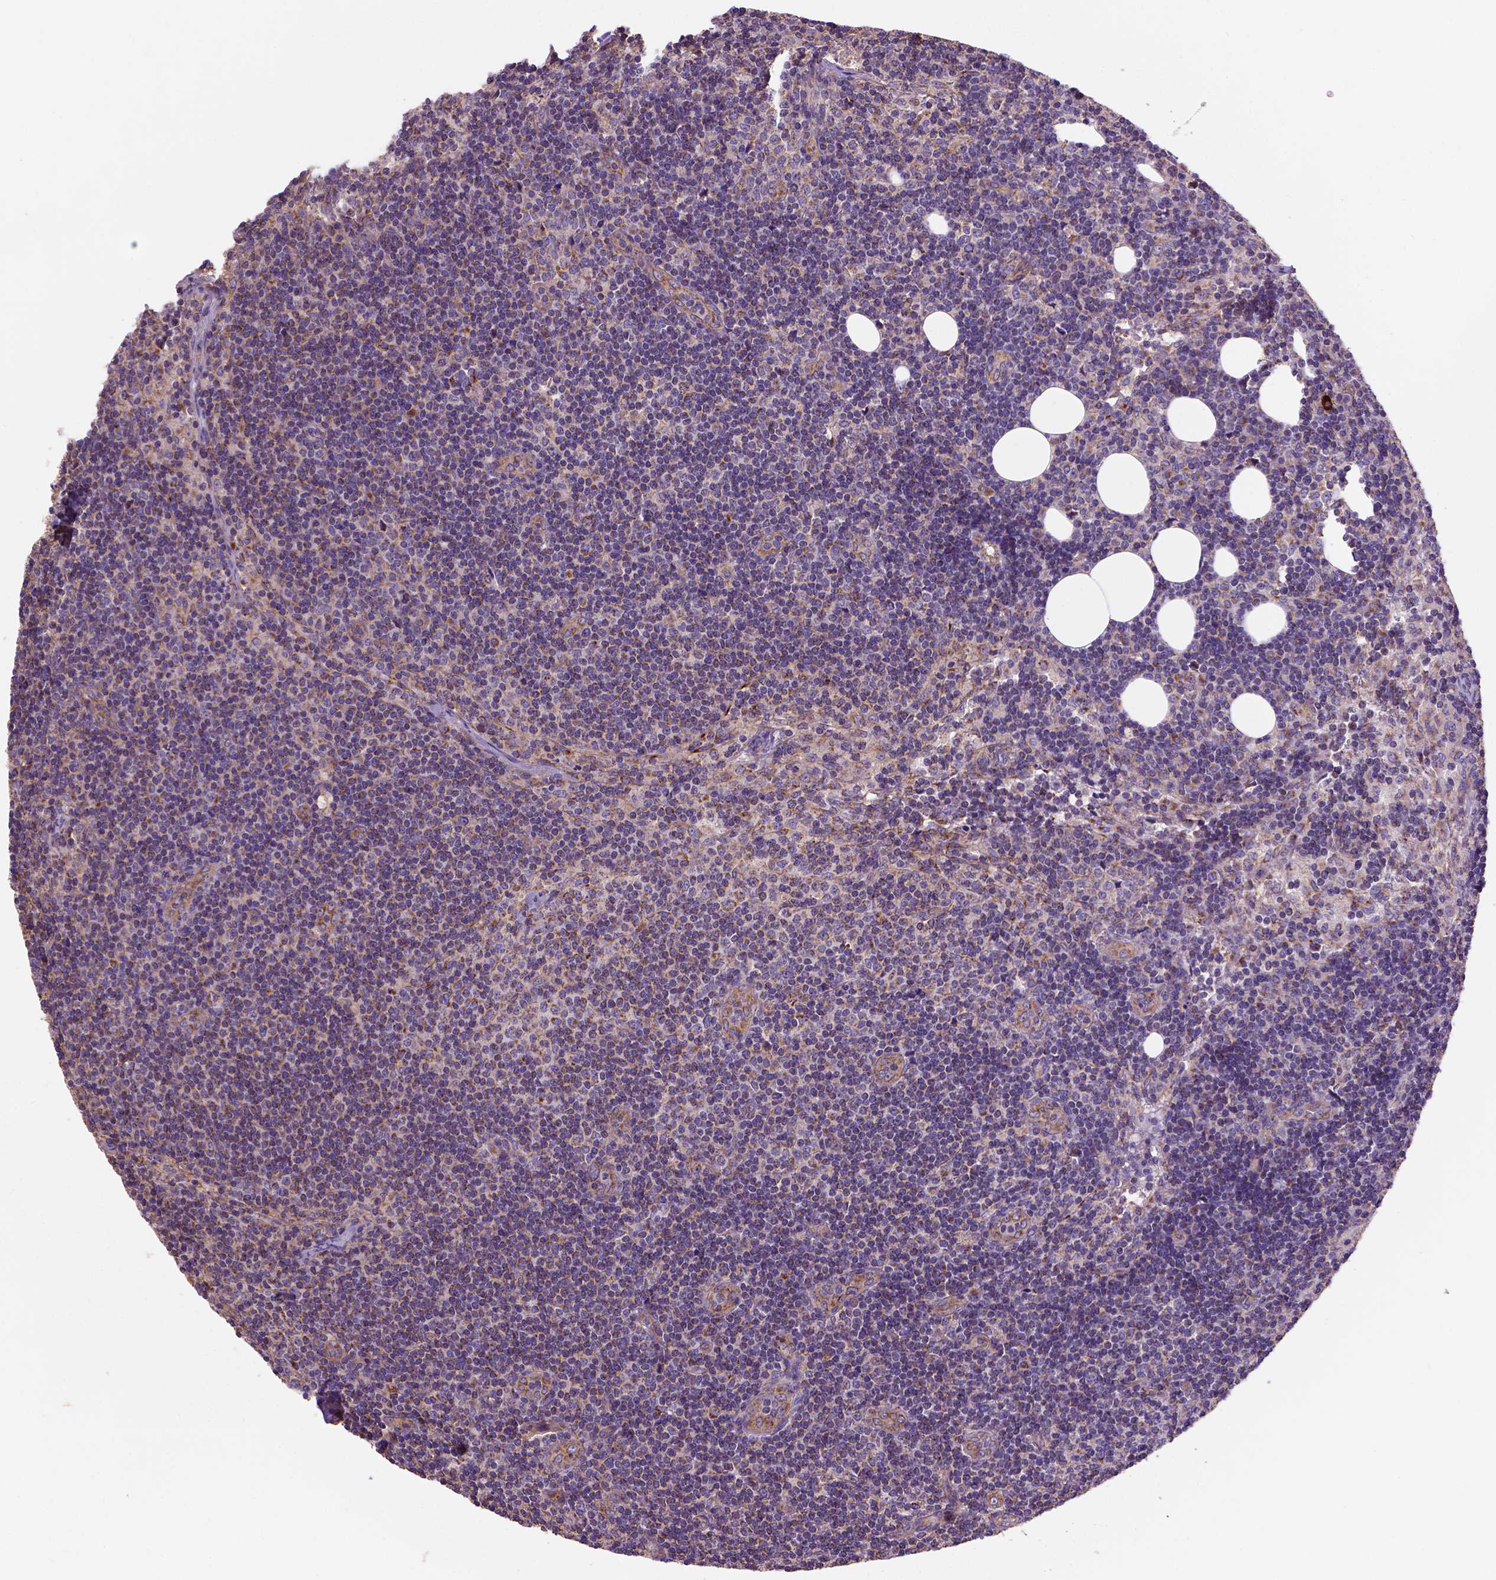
{"staining": {"intensity": "moderate", "quantity": "<25%", "location": "cytoplasmic/membranous"}, "tissue": "lymph node", "cell_type": "Germinal center cells", "image_type": "normal", "snomed": [{"axis": "morphology", "description": "Normal tissue, NOS"}, {"axis": "topography", "description": "Lymph node"}], "caption": "Benign lymph node displays moderate cytoplasmic/membranous expression in approximately <25% of germinal center cells.", "gene": "WARS2", "patient": {"sex": "female", "age": 41}}